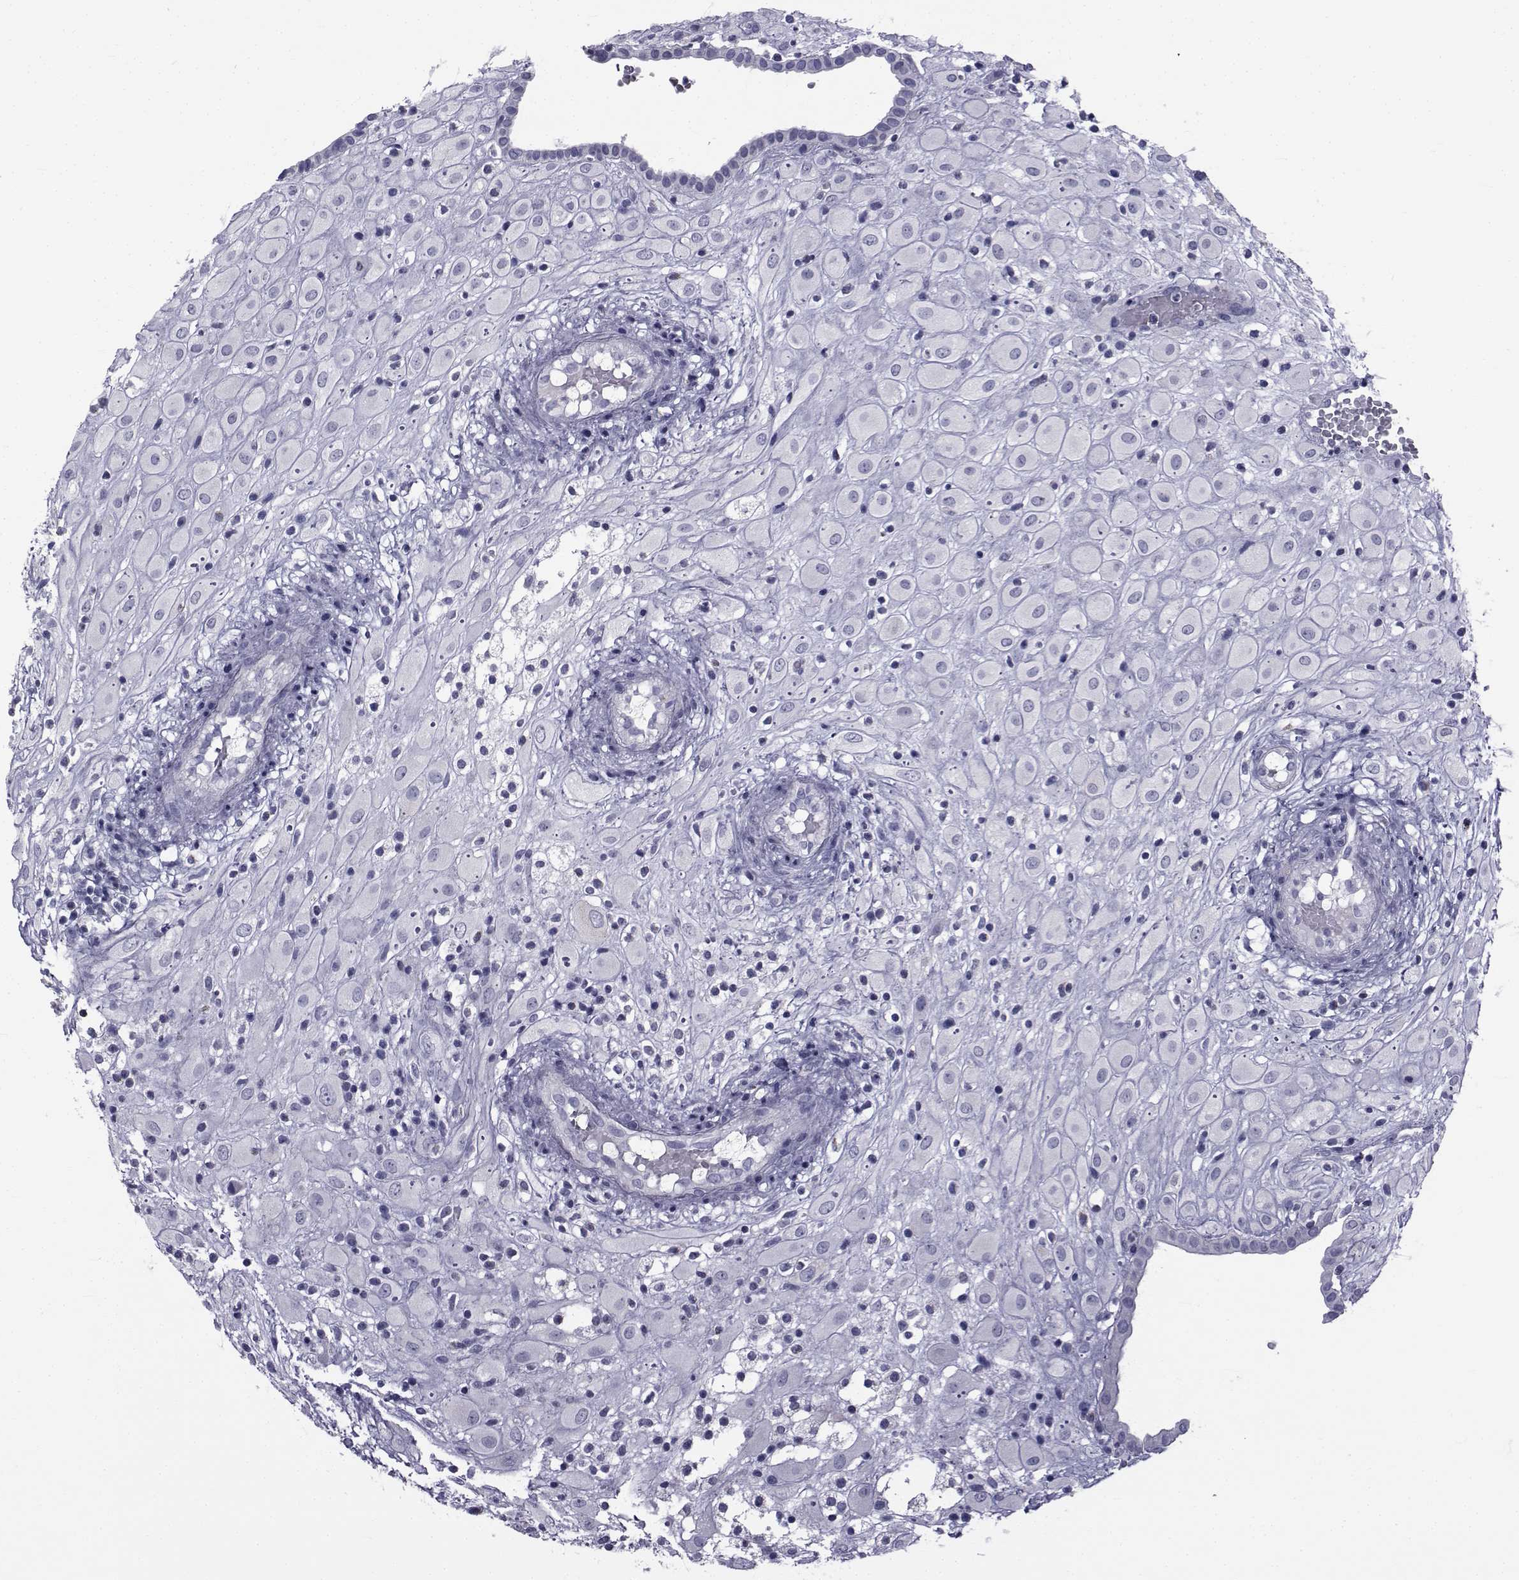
{"staining": {"intensity": "negative", "quantity": "none", "location": "none"}, "tissue": "placenta", "cell_type": "Decidual cells", "image_type": "normal", "snomed": [{"axis": "morphology", "description": "Normal tissue, NOS"}, {"axis": "topography", "description": "Placenta"}], "caption": "DAB immunohistochemical staining of normal human placenta demonstrates no significant staining in decidual cells.", "gene": "FDXR", "patient": {"sex": "female", "age": 24}}